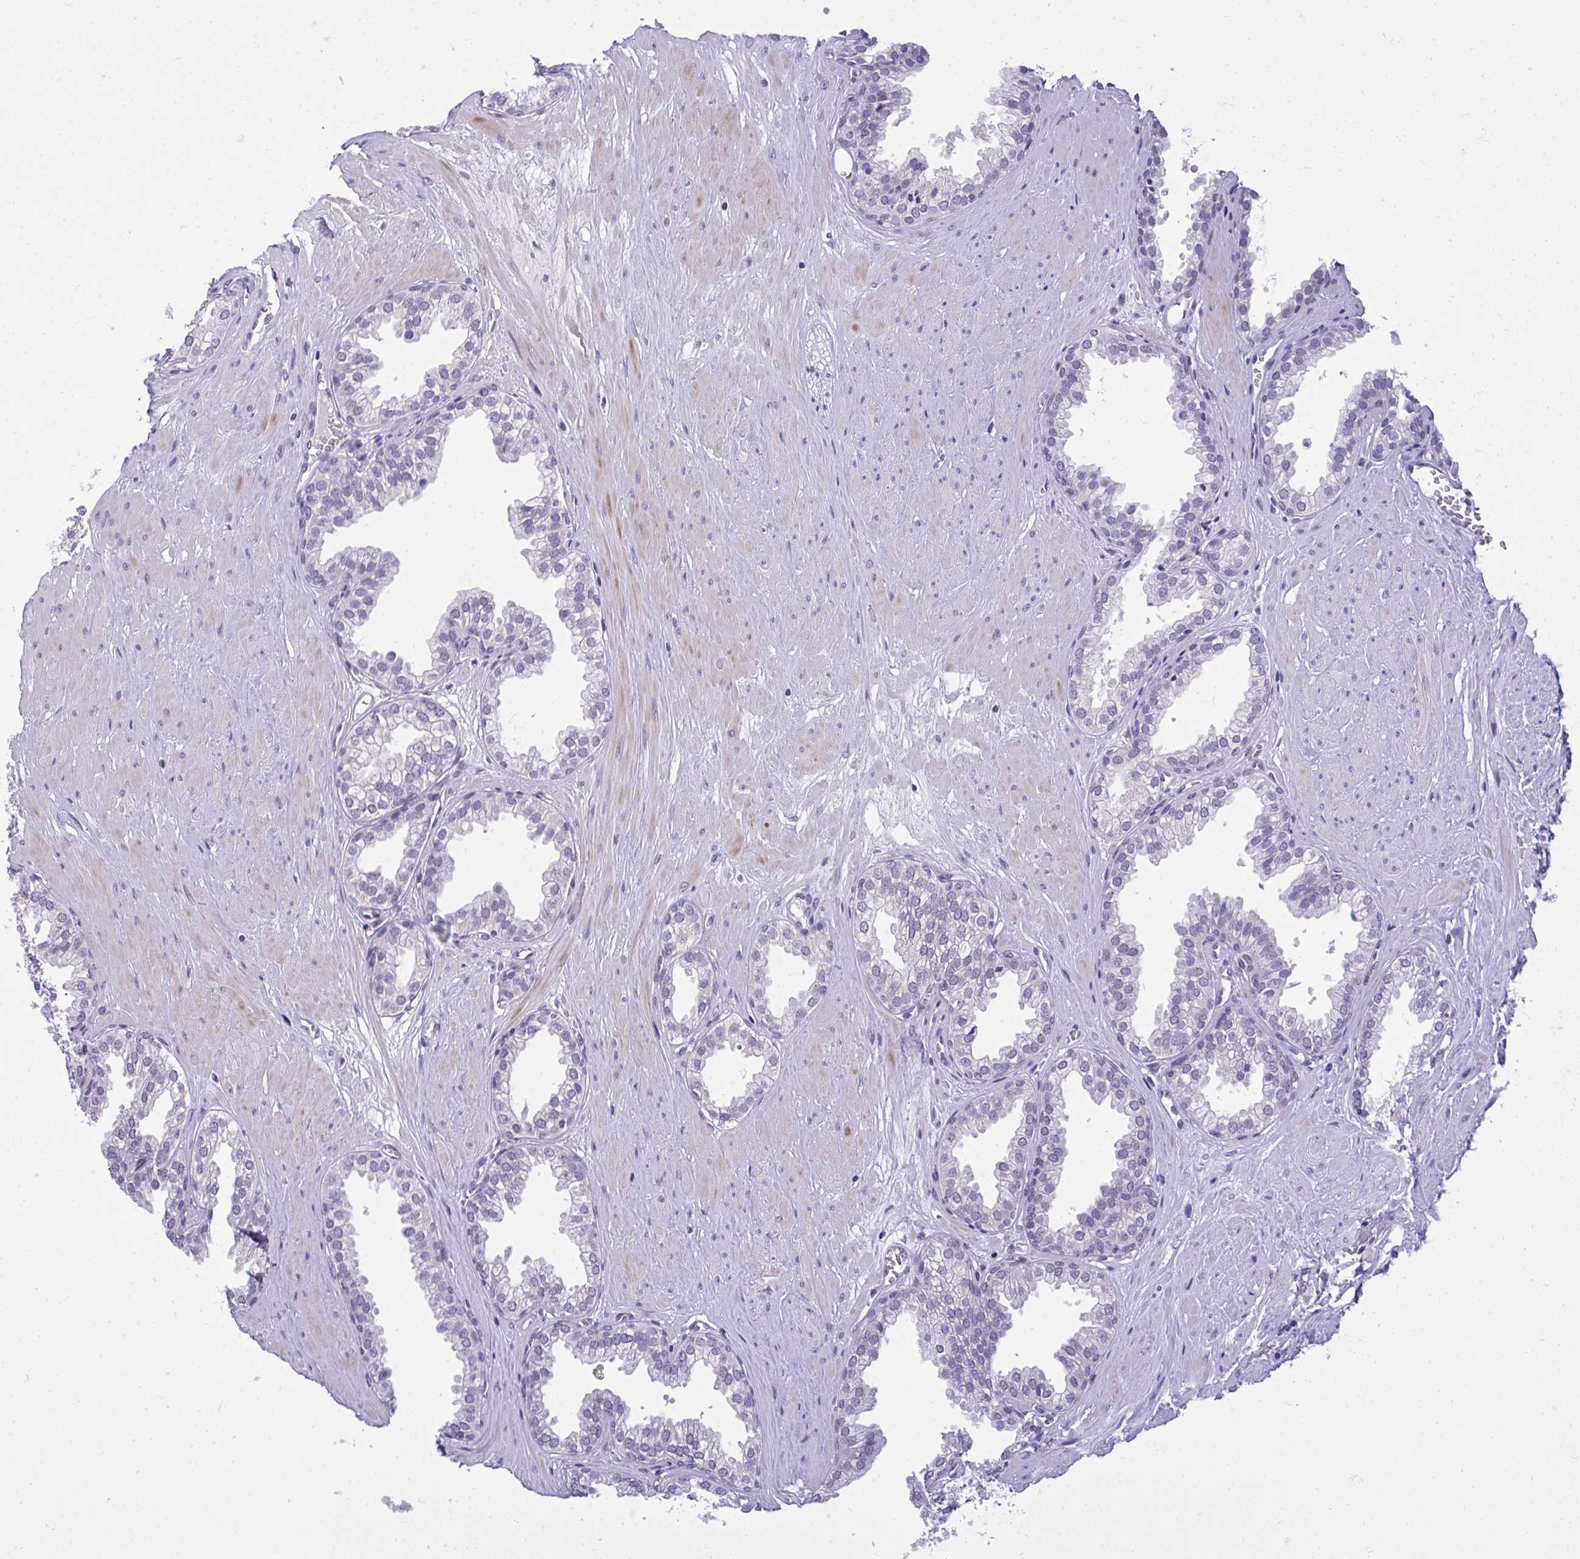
{"staining": {"intensity": "negative", "quantity": "none", "location": "none"}, "tissue": "prostate", "cell_type": "Glandular cells", "image_type": "normal", "snomed": [{"axis": "morphology", "description": "Normal tissue, NOS"}, {"axis": "topography", "description": "Prostate"}, {"axis": "topography", "description": "Peripheral nerve tissue"}], "caption": "Photomicrograph shows no significant protein positivity in glandular cells of normal prostate. (Stains: DAB immunohistochemistry with hematoxylin counter stain, Microscopy: brightfield microscopy at high magnification).", "gene": "TEAD4", "patient": {"sex": "male", "age": 55}}